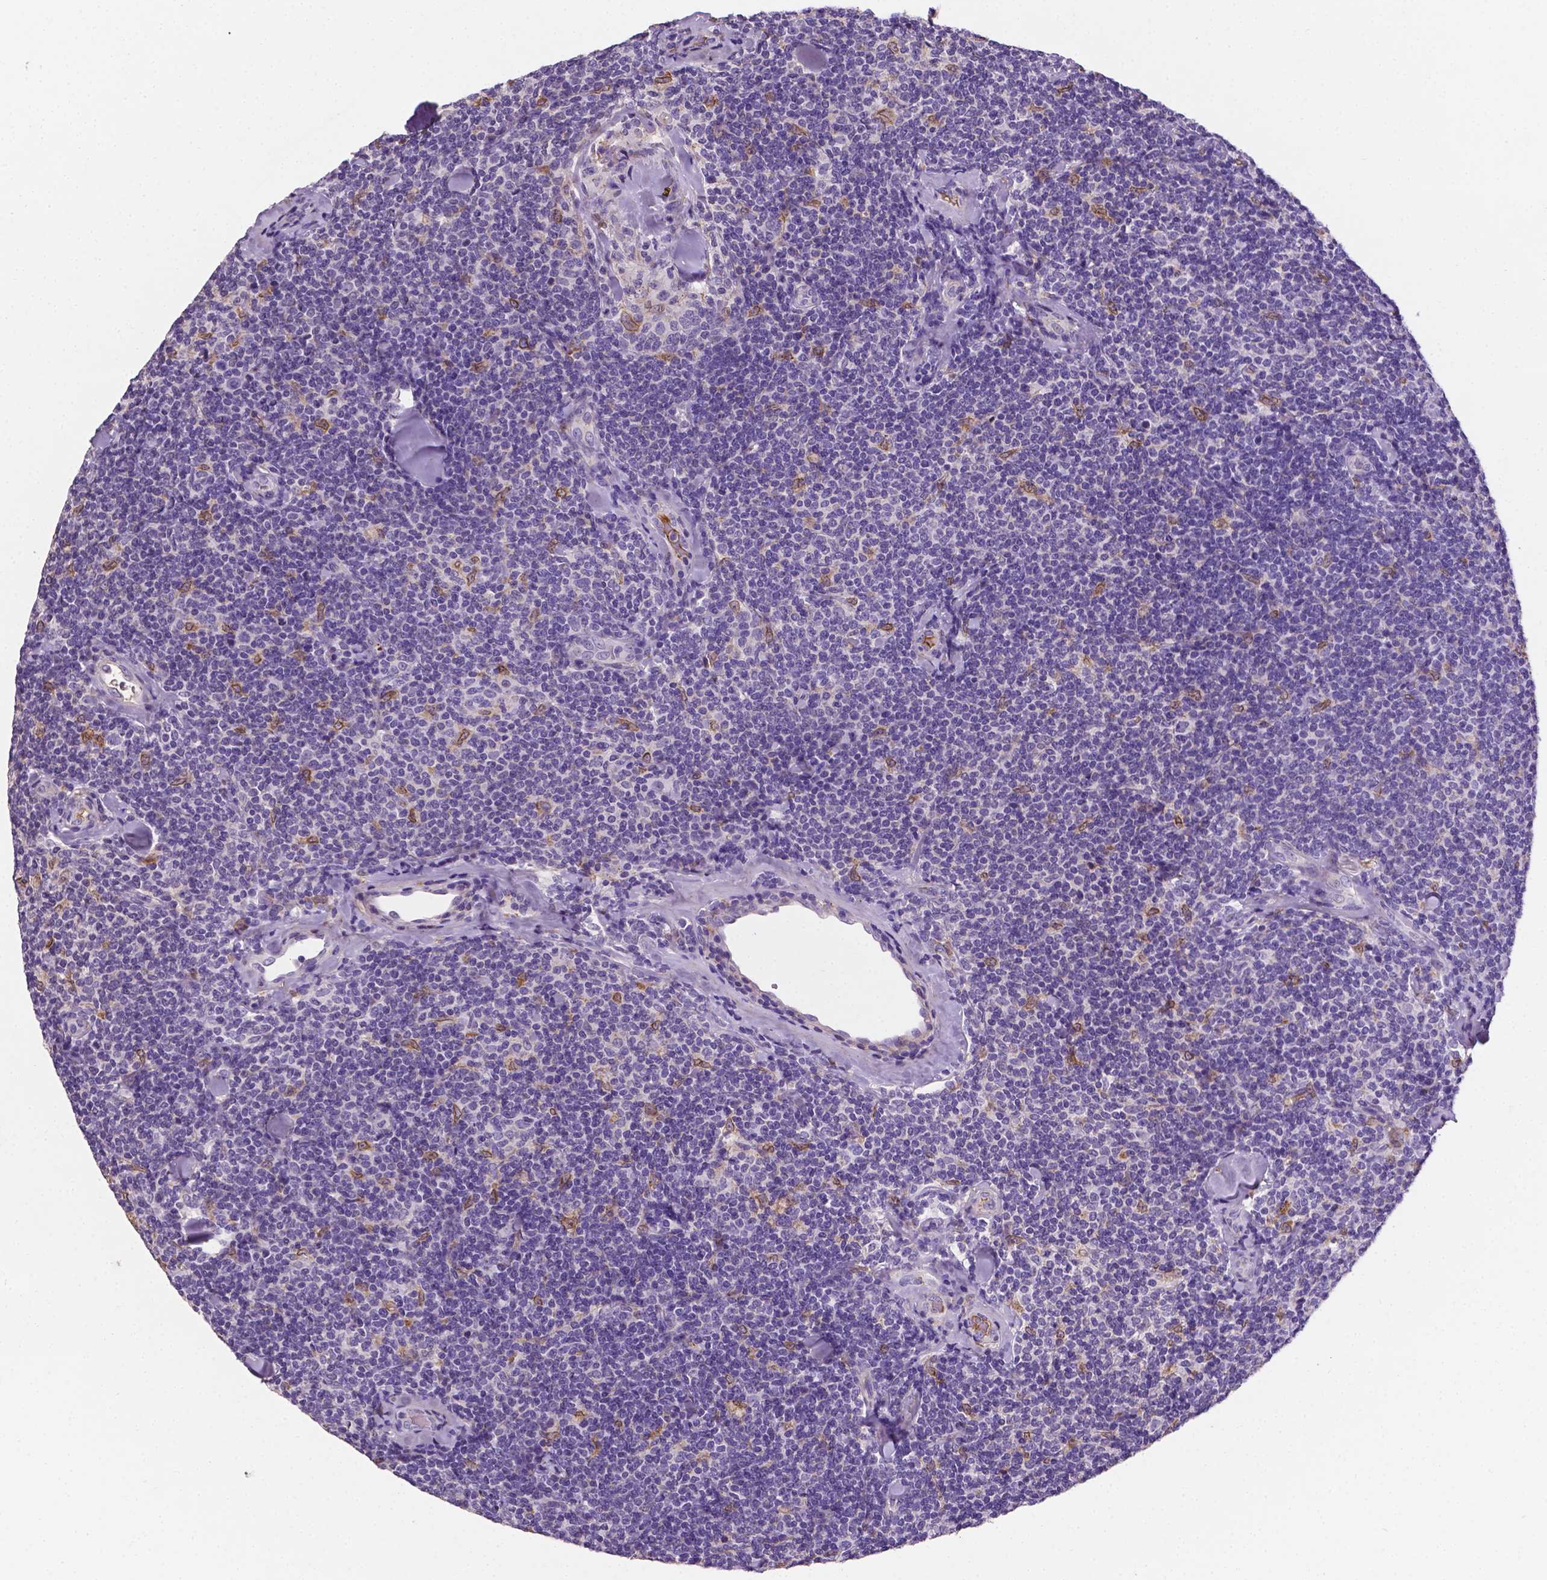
{"staining": {"intensity": "negative", "quantity": "none", "location": "none"}, "tissue": "lymphoma", "cell_type": "Tumor cells", "image_type": "cancer", "snomed": [{"axis": "morphology", "description": "Malignant lymphoma, non-Hodgkin's type, Low grade"}, {"axis": "topography", "description": "Lymph node"}], "caption": "Immunohistochemistry (IHC) histopathology image of lymphoma stained for a protein (brown), which shows no expression in tumor cells.", "gene": "APOE", "patient": {"sex": "female", "age": 56}}